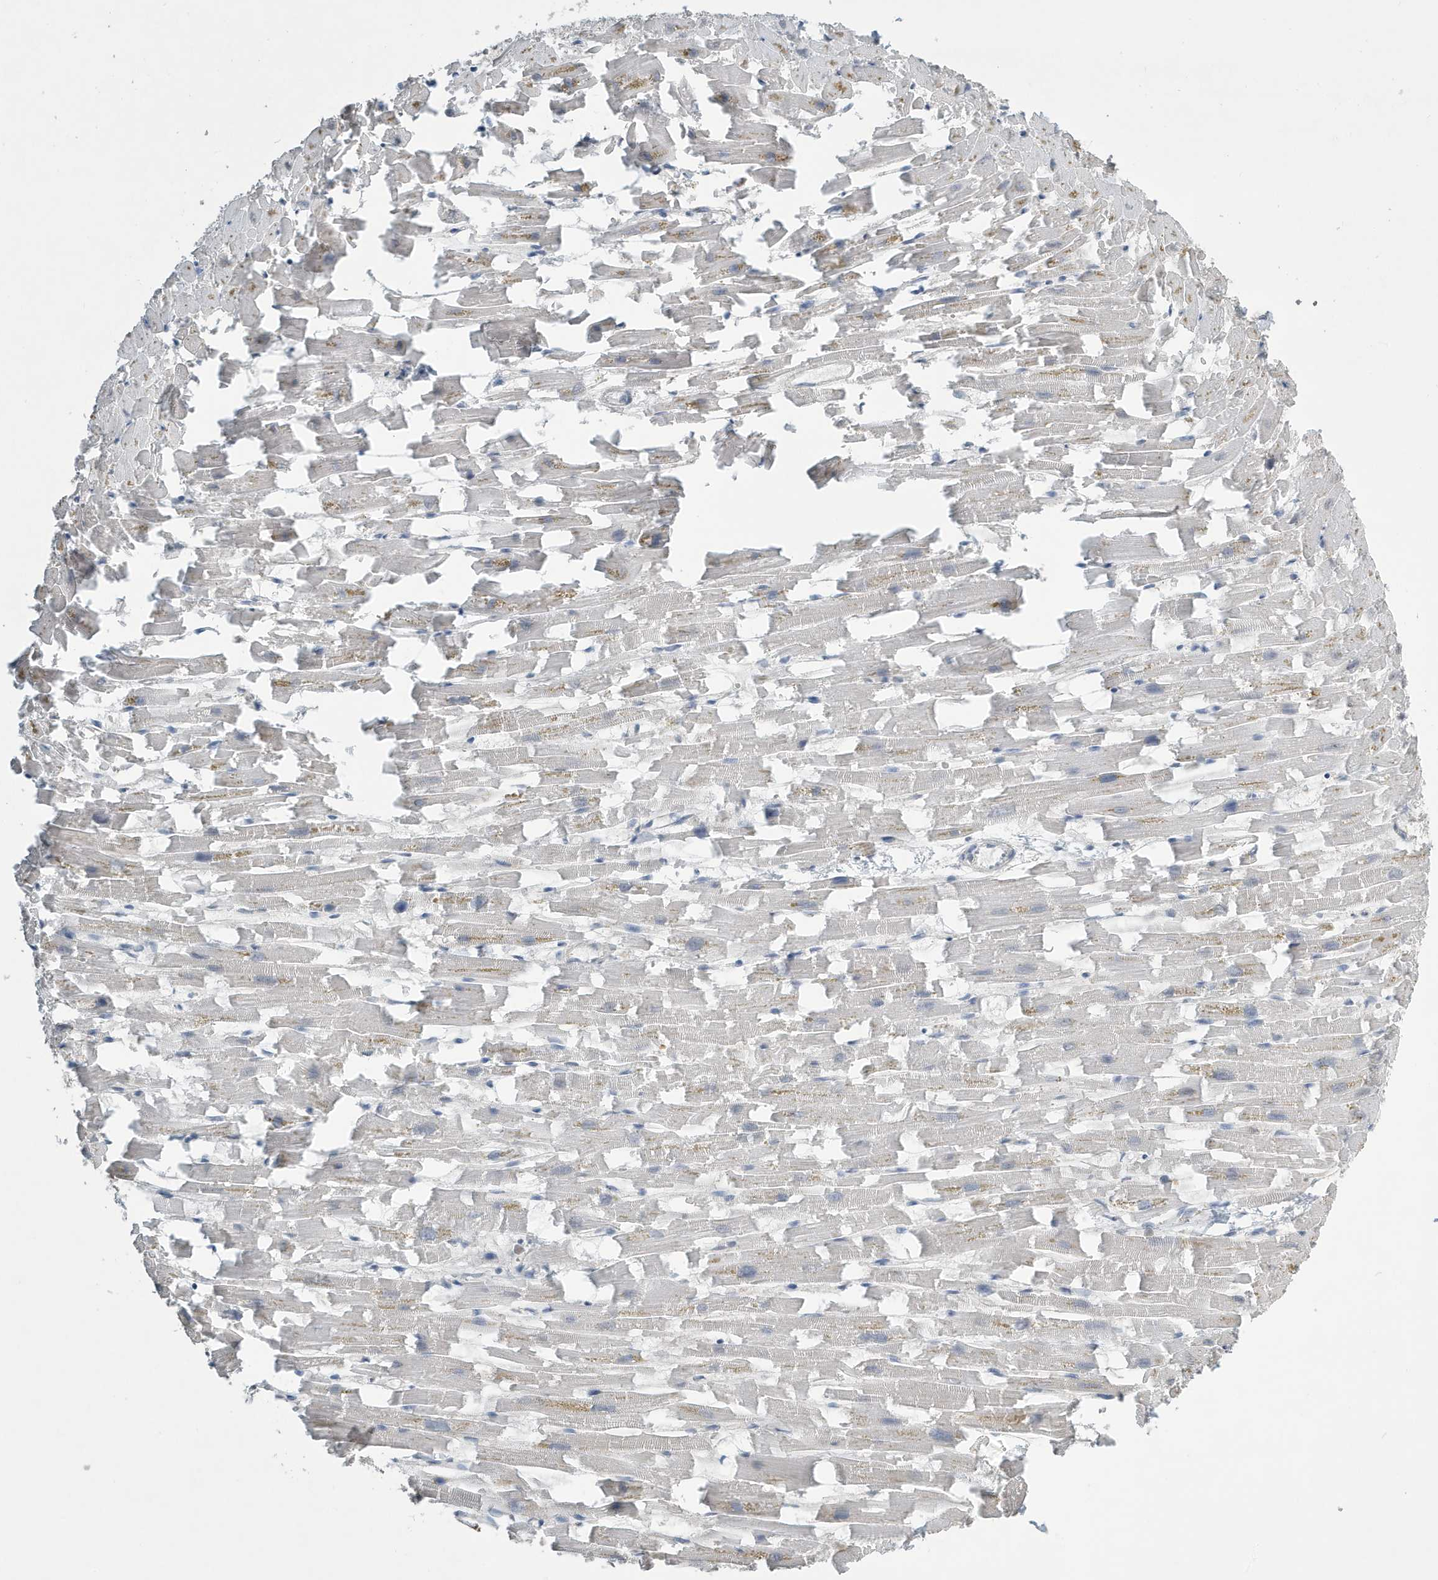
{"staining": {"intensity": "negative", "quantity": "none", "location": "none"}, "tissue": "heart muscle", "cell_type": "Cardiomyocytes", "image_type": "normal", "snomed": [{"axis": "morphology", "description": "Normal tissue, NOS"}, {"axis": "topography", "description": "Heart"}], "caption": "Cardiomyocytes show no significant protein staining in unremarkable heart muscle. Brightfield microscopy of immunohistochemistry stained with DAB (brown) and hematoxylin (blue), captured at high magnification.", "gene": "UGT2B4", "patient": {"sex": "female", "age": 64}}